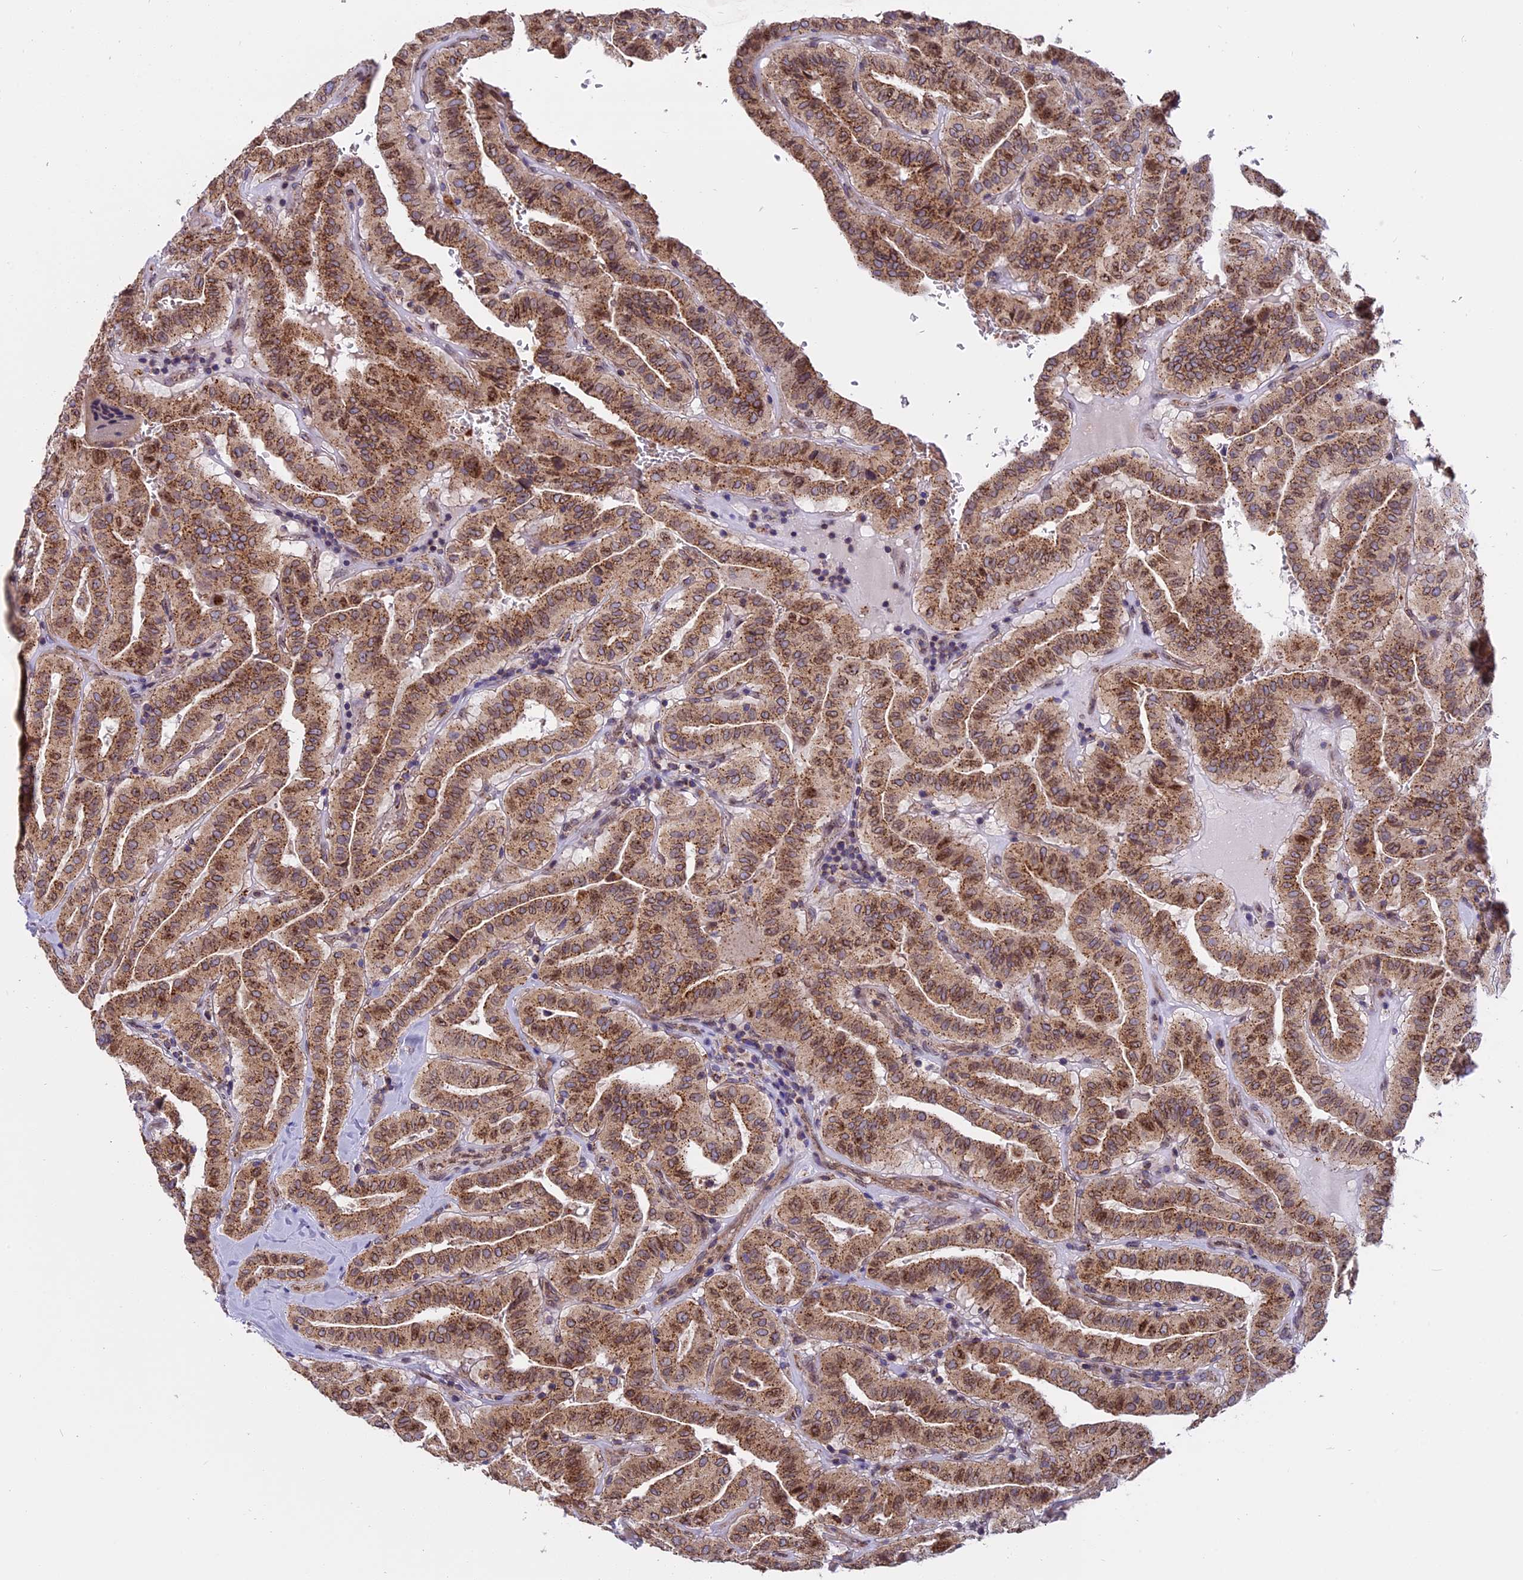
{"staining": {"intensity": "moderate", "quantity": ">75%", "location": "cytoplasmic/membranous"}, "tissue": "thyroid cancer", "cell_type": "Tumor cells", "image_type": "cancer", "snomed": [{"axis": "morphology", "description": "Papillary adenocarcinoma, NOS"}, {"axis": "topography", "description": "Thyroid gland"}], "caption": "The histopathology image shows a brown stain indicating the presence of a protein in the cytoplasmic/membranous of tumor cells in papillary adenocarcinoma (thyroid). (Brightfield microscopy of DAB IHC at high magnification).", "gene": "CHMP2A", "patient": {"sex": "male", "age": 77}}